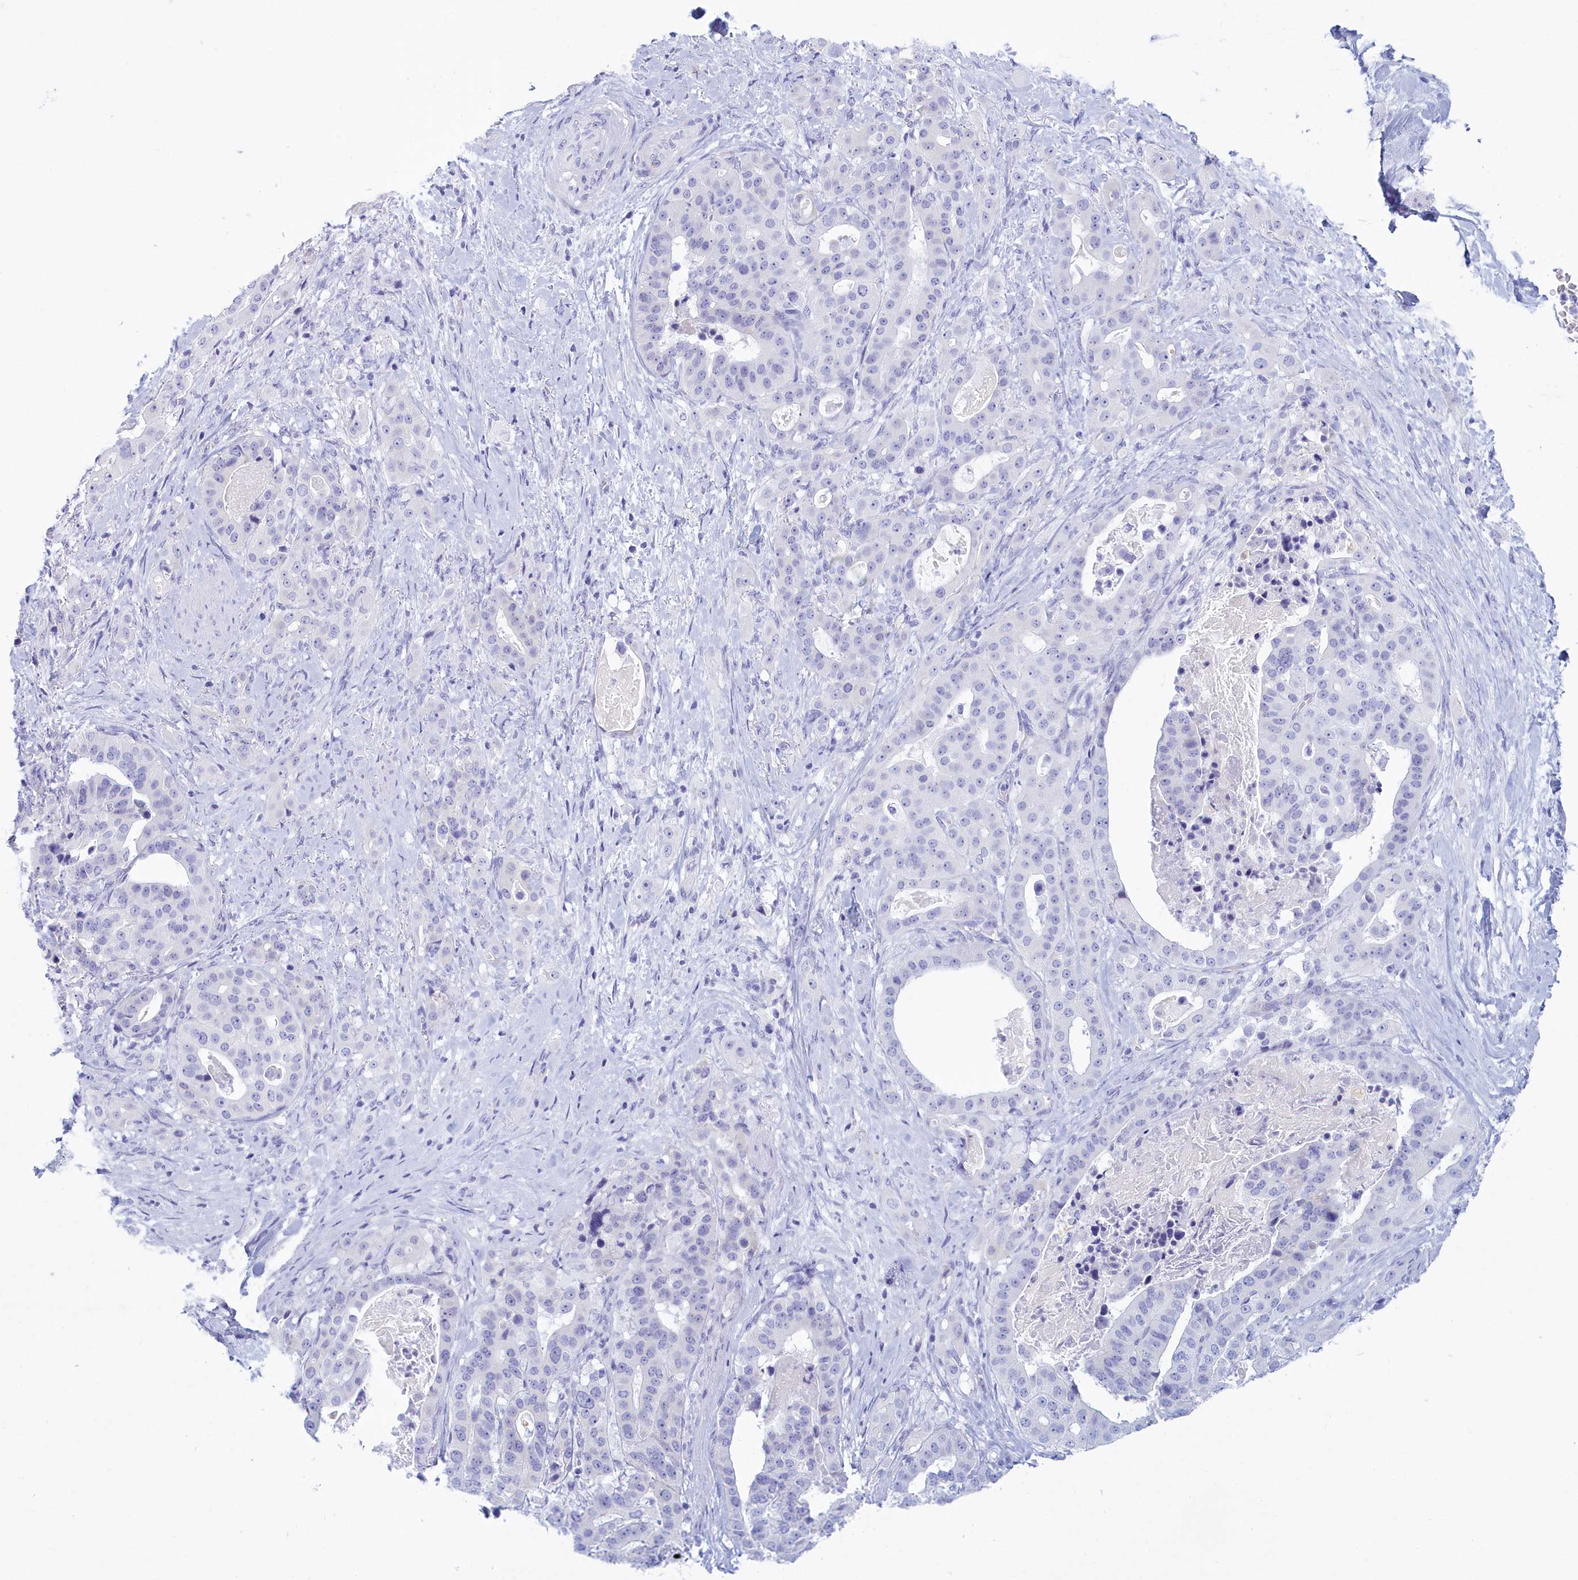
{"staining": {"intensity": "negative", "quantity": "none", "location": "none"}, "tissue": "stomach cancer", "cell_type": "Tumor cells", "image_type": "cancer", "snomed": [{"axis": "morphology", "description": "Adenocarcinoma, NOS"}, {"axis": "topography", "description": "Stomach"}], "caption": "Protein analysis of stomach adenocarcinoma reveals no significant expression in tumor cells.", "gene": "TMEM97", "patient": {"sex": "male", "age": 48}}